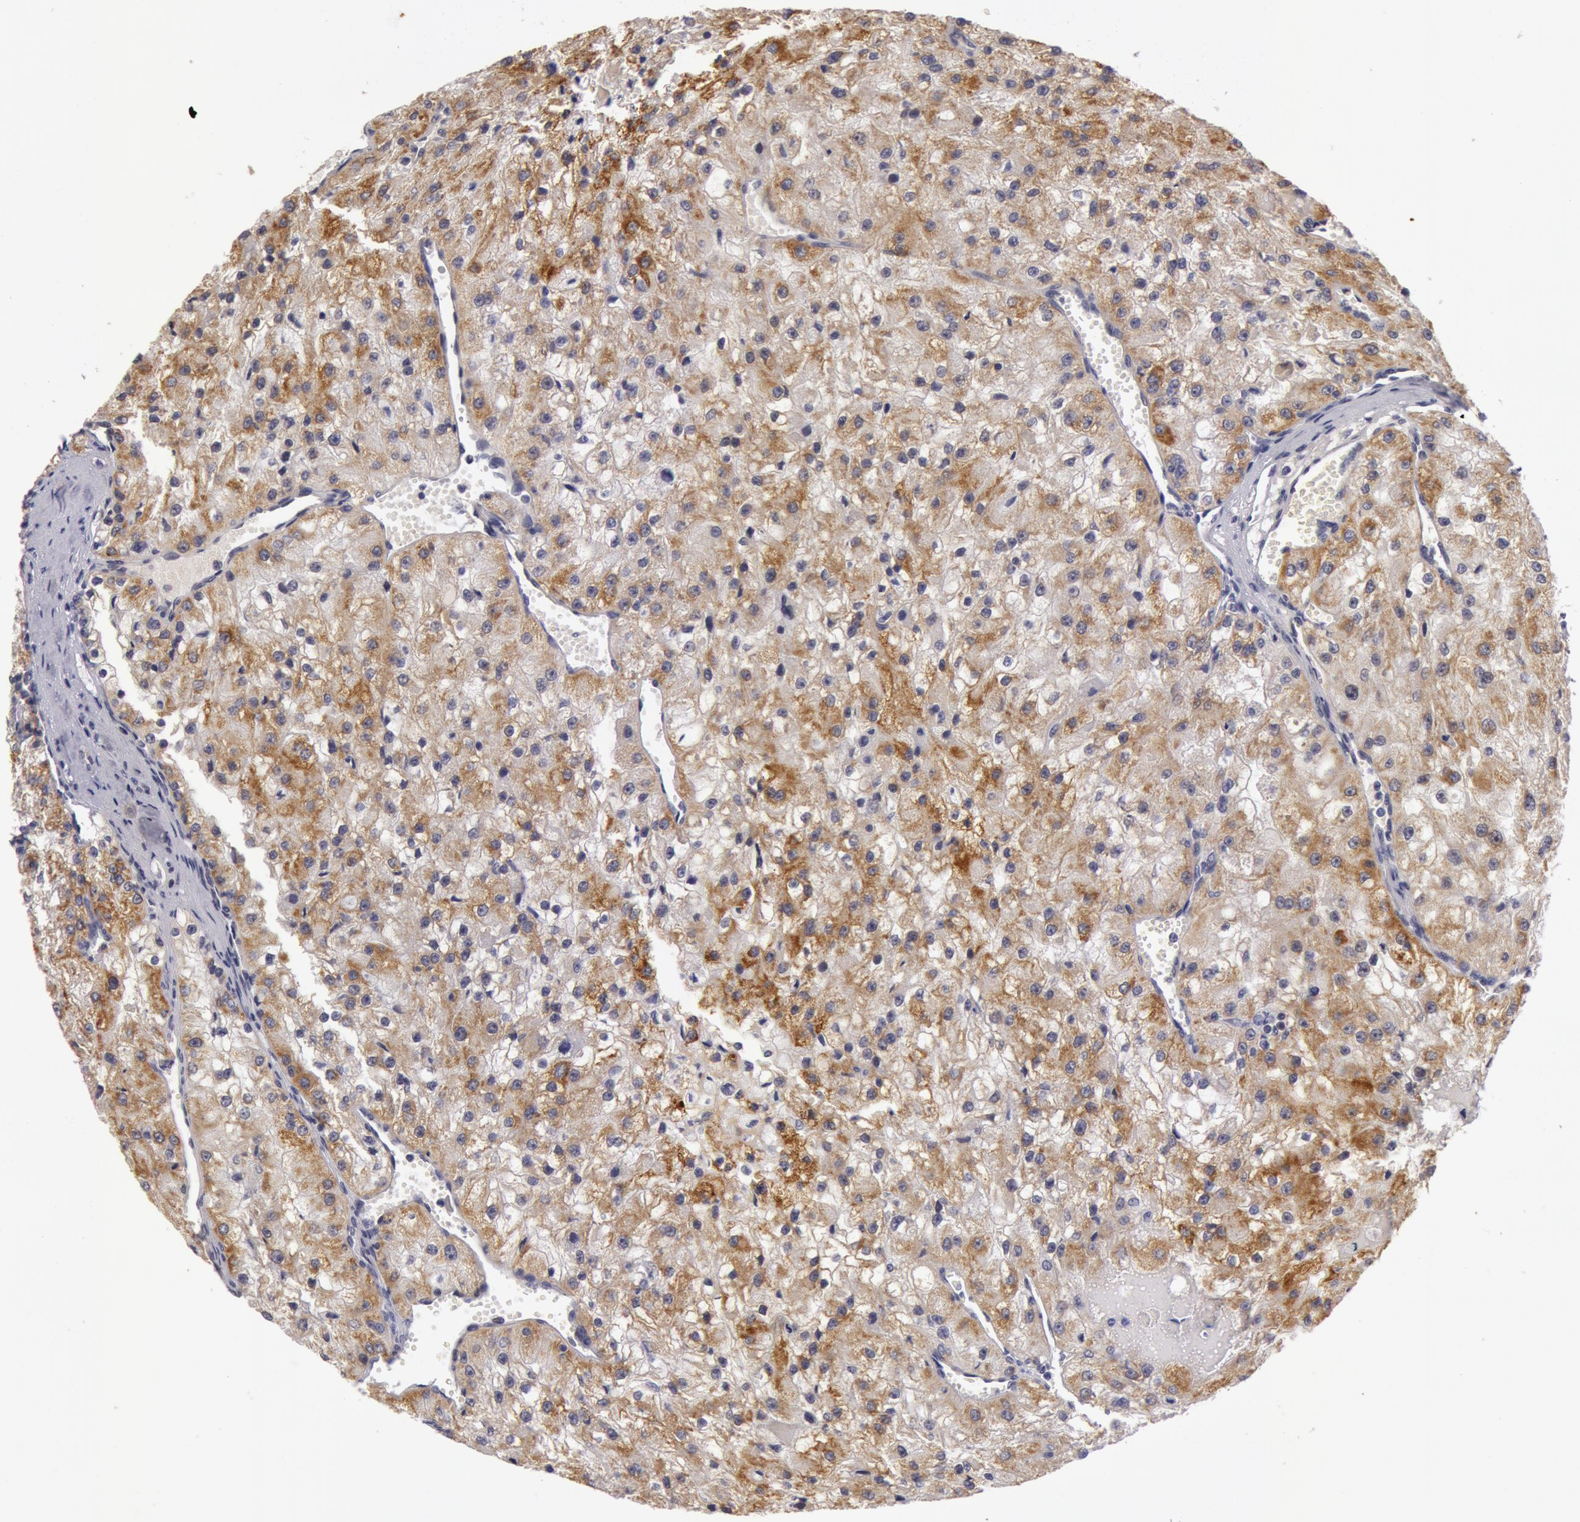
{"staining": {"intensity": "moderate", "quantity": ">75%", "location": "cytoplasmic/membranous"}, "tissue": "renal cancer", "cell_type": "Tumor cells", "image_type": "cancer", "snomed": [{"axis": "morphology", "description": "Adenocarcinoma, NOS"}, {"axis": "topography", "description": "Kidney"}], "caption": "Adenocarcinoma (renal) tissue reveals moderate cytoplasmic/membranous expression in approximately >75% of tumor cells, visualized by immunohistochemistry.", "gene": "SYTL4", "patient": {"sex": "female", "age": 74}}